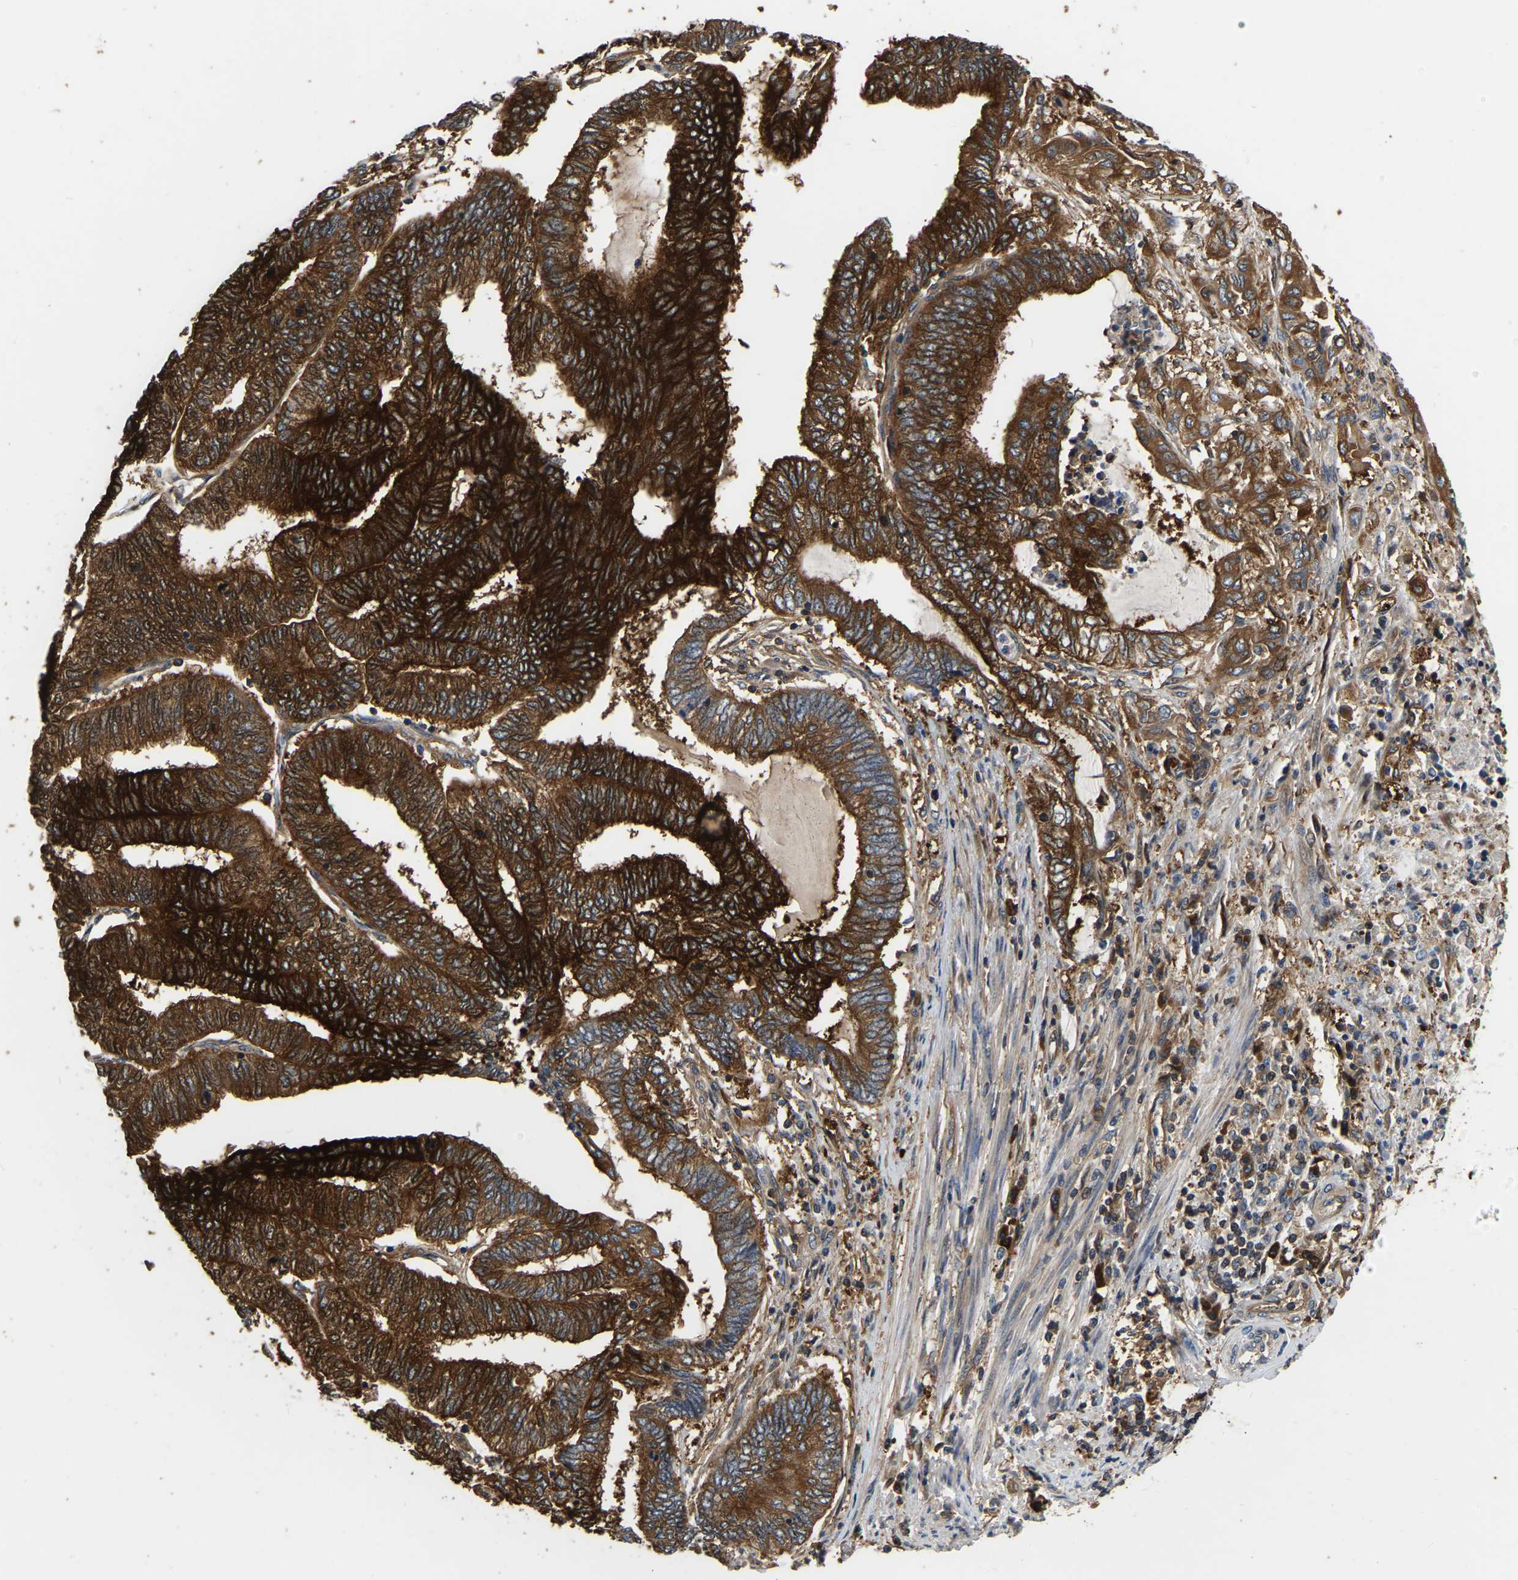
{"staining": {"intensity": "strong", "quantity": ">75%", "location": "cytoplasmic/membranous"}, "tissue": "endometrial cancer", "cell_type": "Tumor cells", "image_type": "cancer", "snomed": [{"axis": "morphology", "description": "Adenocarcinoma, NOS"}, {"axis": "topography", "description": "Uterus"}, {"axis": "topography", "description": "Endometrium"}], "caption": "There is high levels of strong cytoplasmic/membranous staining in tumor cells of endometrial cancer (adenocarcinoma), as demonstrated by immunohistochemical staining (brown color).", "gene": "GARS1", "patient": {"sex": "female", "age": 70}}